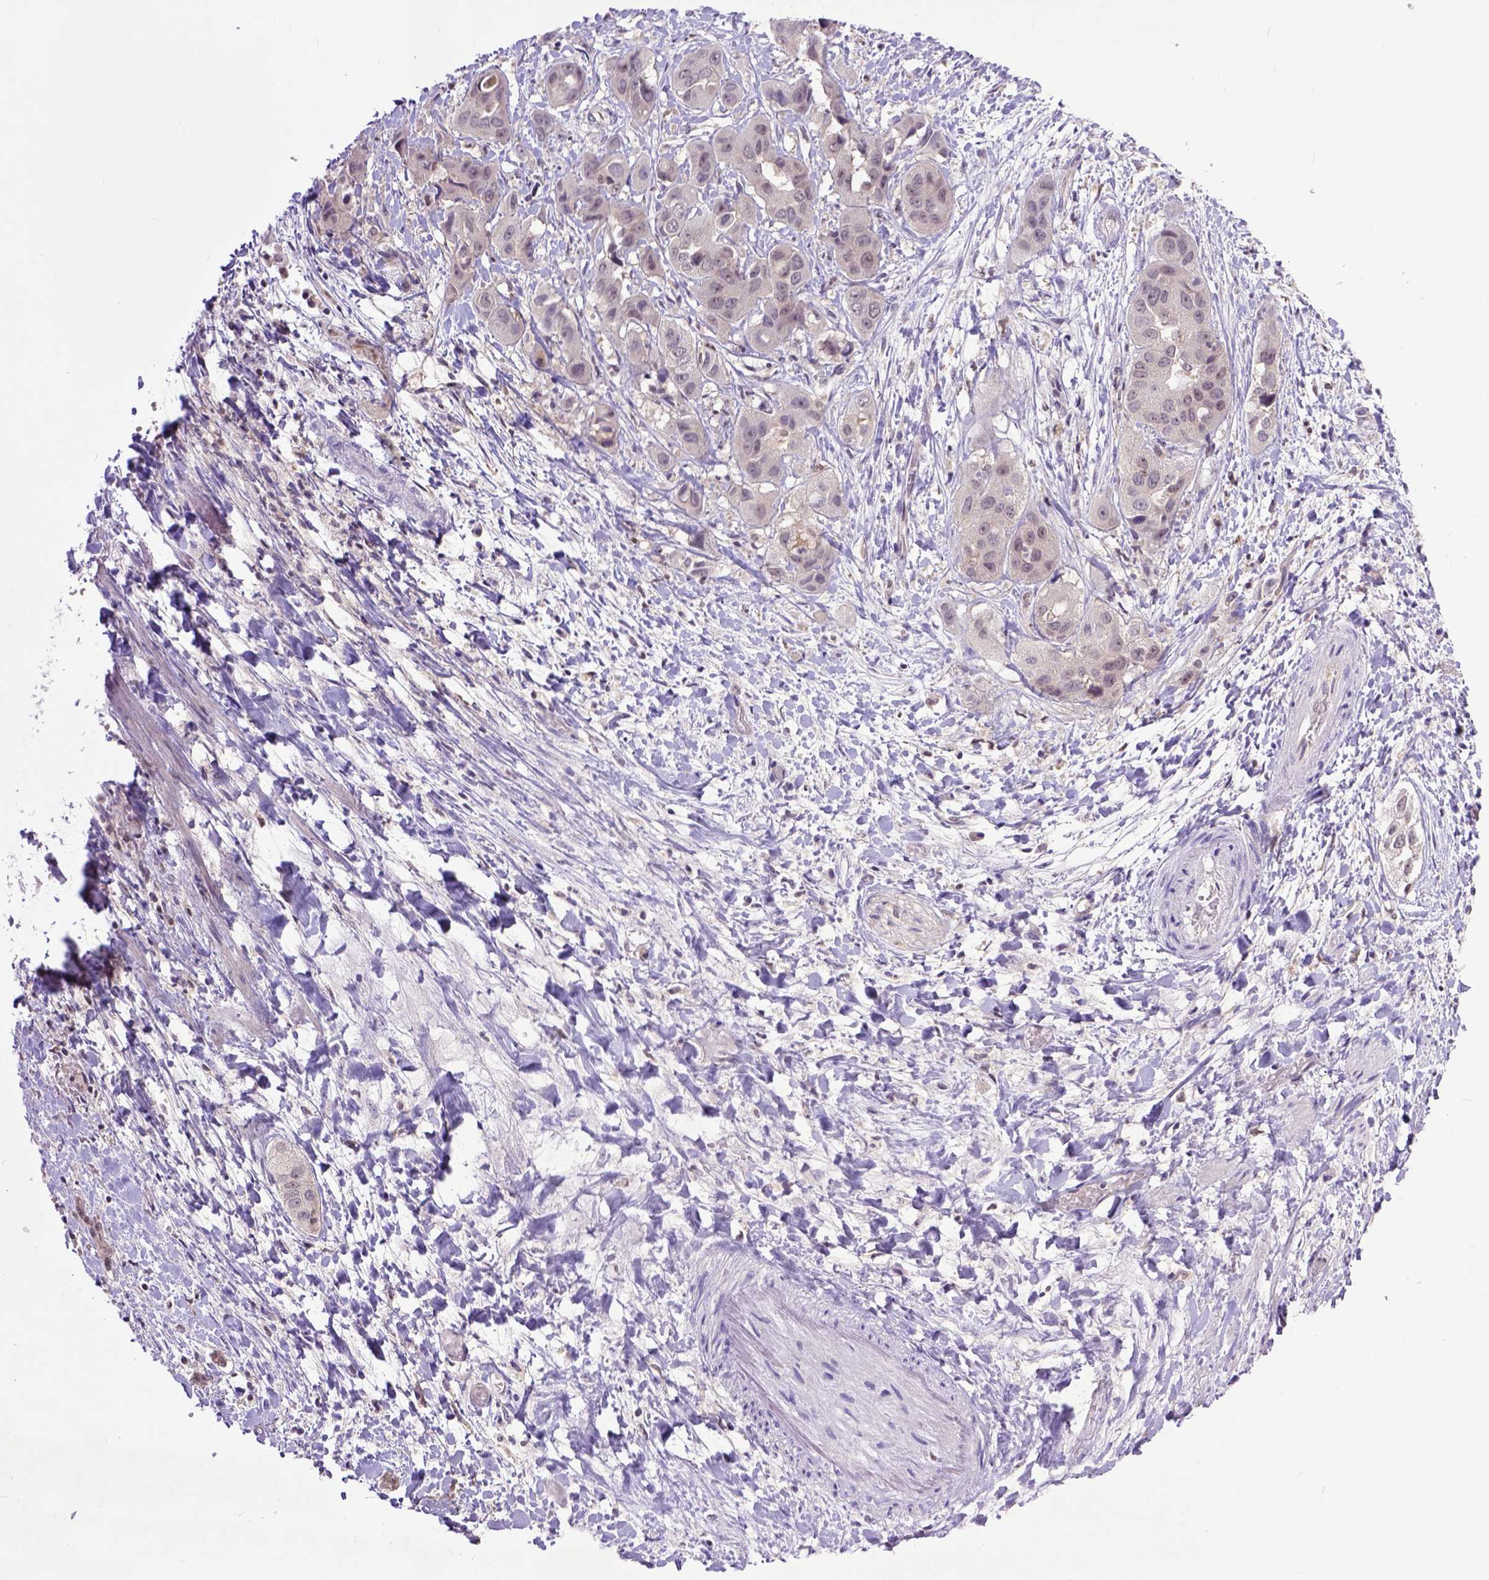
{"staining": {"intensity": "negative", "quantity": "none", "location": "none"}, "tissue": "liver cancer", "cell_type": "Tumor cells", "image_type": "cancer", "snomed": [{"axis": "morphology", "description": "Cholangiocarcinoma"}, {"axis": "topography", "description": "Liver"}], "caption": "Immunohistochemical staining of human liver cancer (cholangiocarcinoma) shows no significant expression in tumor cells.", "gene": "RCC2", "patient": {"sex": "female", "age": 52}}